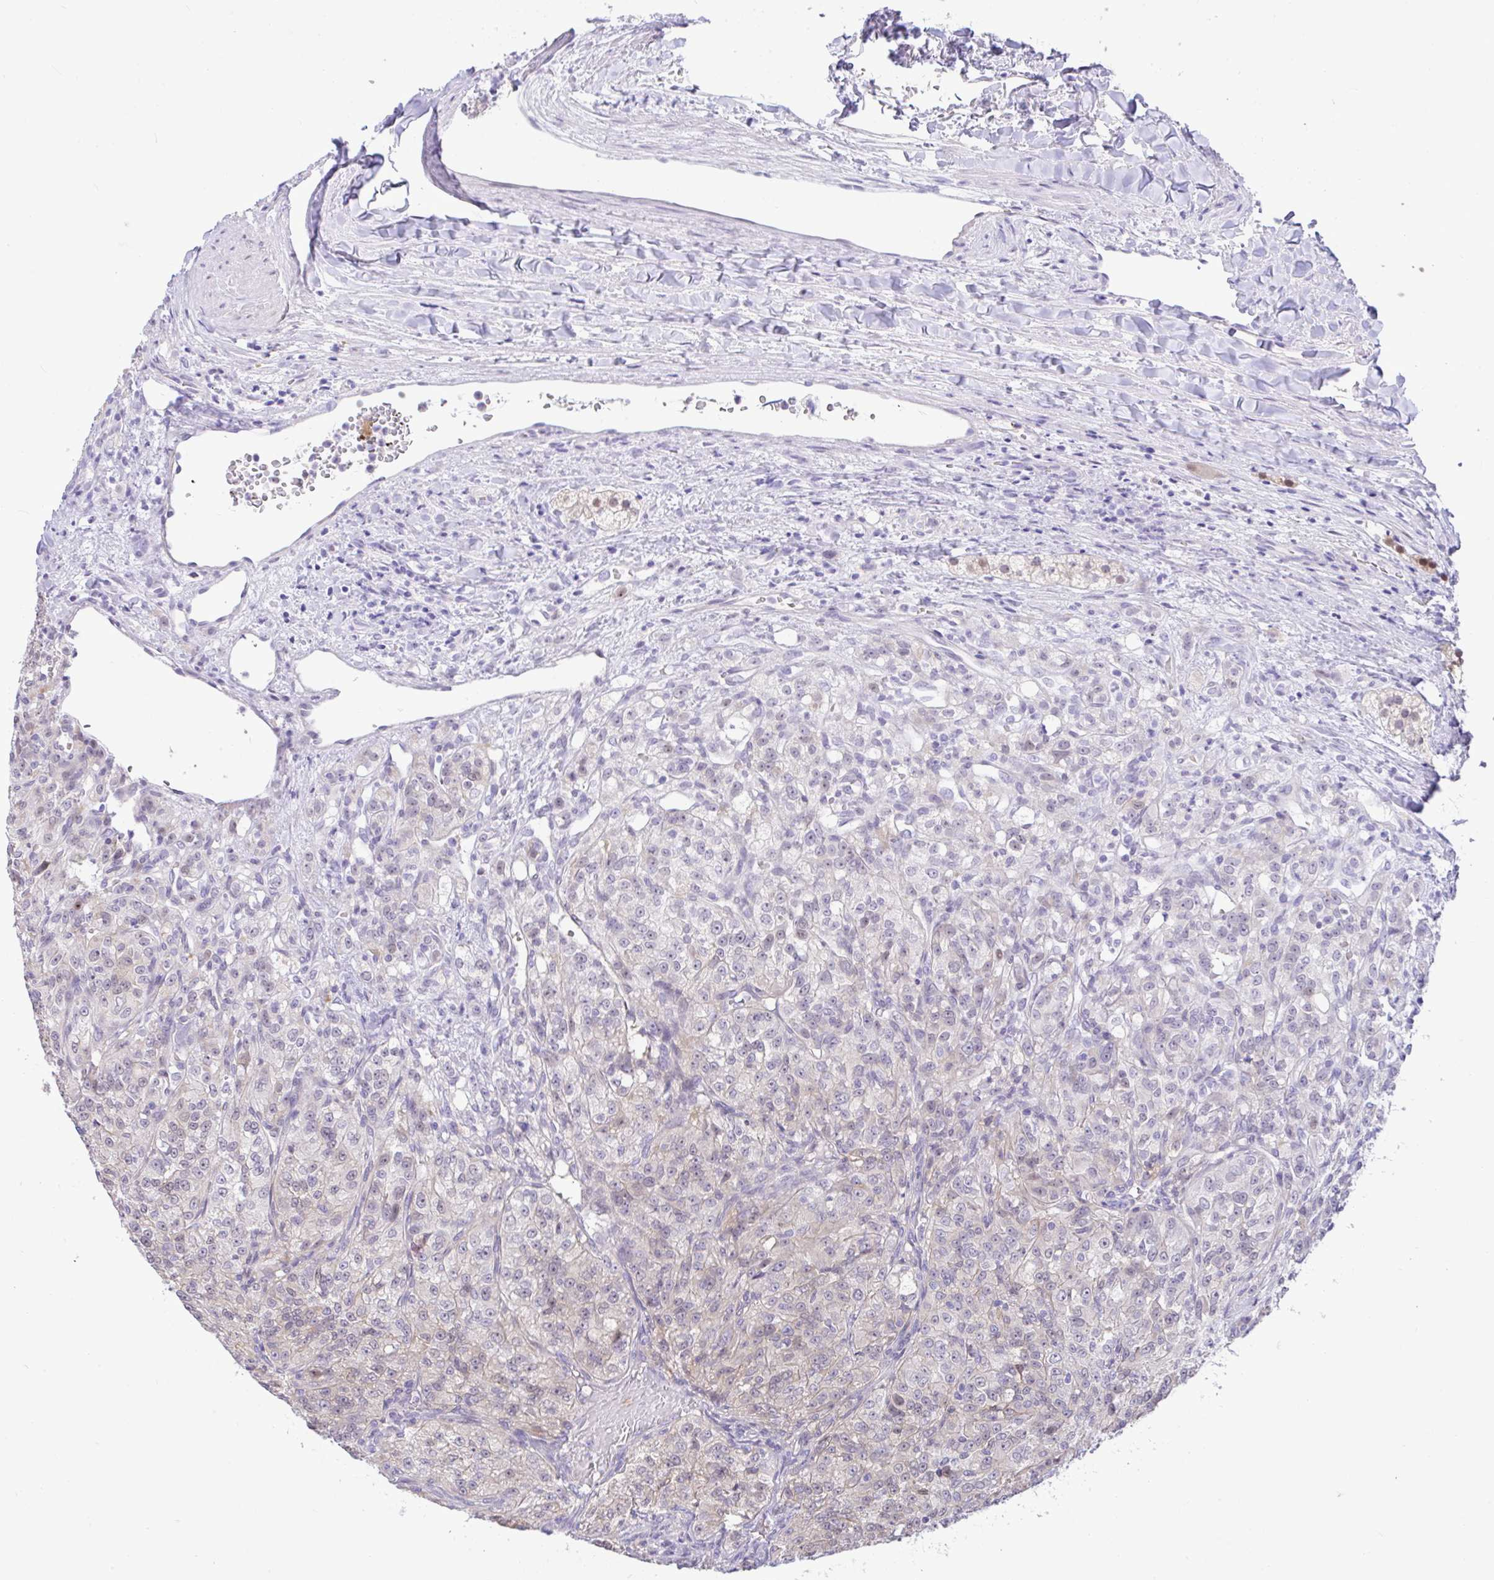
{"staining": {"intensity": "negative", "quantity": "none", "location": "none"}, "tissue": "renal cancer", "cell_type": "Tumor cells", "image_type": "cancer", "snomed": [{"axis": "morphology", "description": "Adenocarcinoma, NOS"}, {"axis": "topography", "description": "Kidney"}], "caption": "Human adenocarcinoma (renal) stained for a protein using IHC demonstrates no expression in tumor cells.", "gene": "ZNF485", "patient": {"sex": "female", "age": 63}}